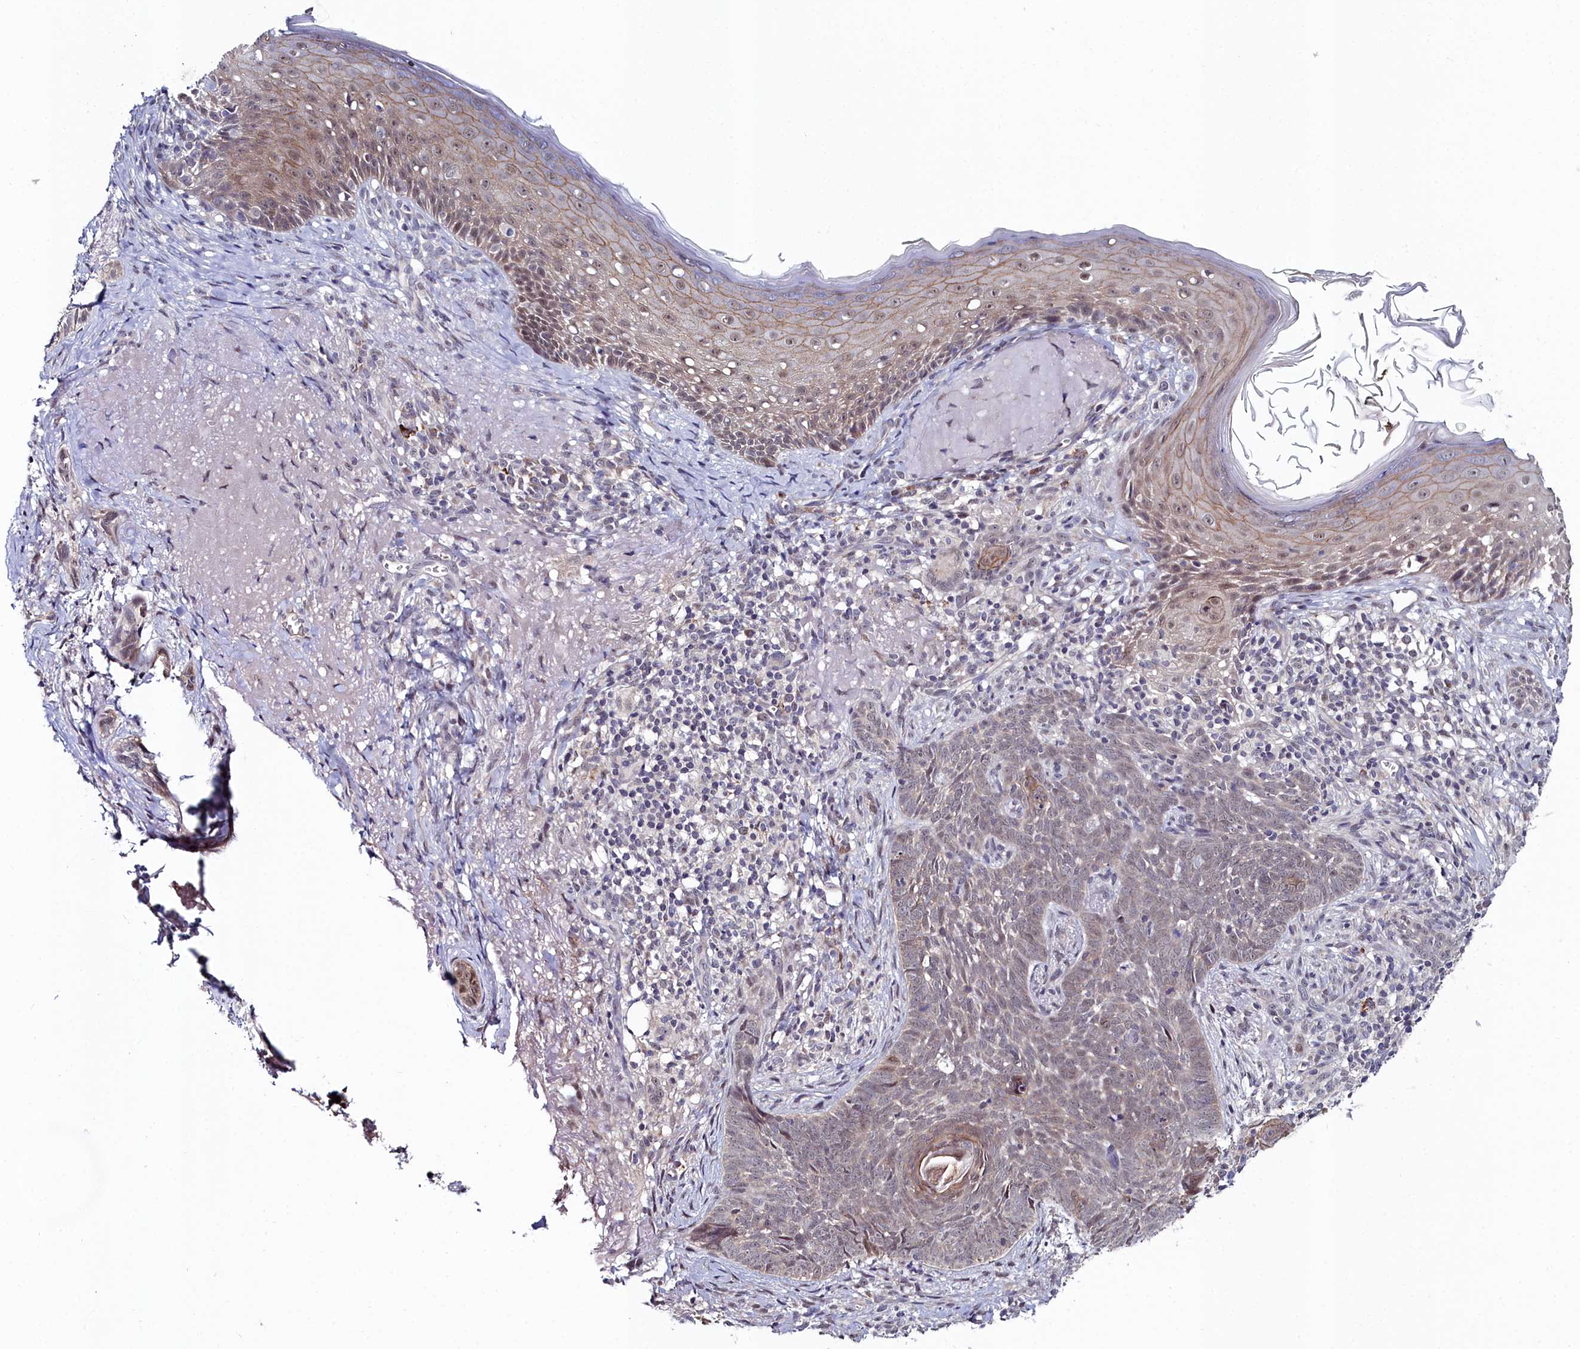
{"staining": {"intensity": "weak", "quantity": "25%-75%", "location": "nuclear"}, "tissue": "skin cancer", "cell_type": "Tumor cells", "image_type": "cancer", "snomed": [{"axis": "morphology", "description": "Basal cell carcinoma"}, {"axis": "topography", "description": "Skin"}], "caption": "Skin cancer (basal cell carcinoma) tissue shows weak nuclear positivity in approximately 25%-75% of tumor cells", "gene": "KCTD18", "patient": {"sex": "female", "age": 76}}